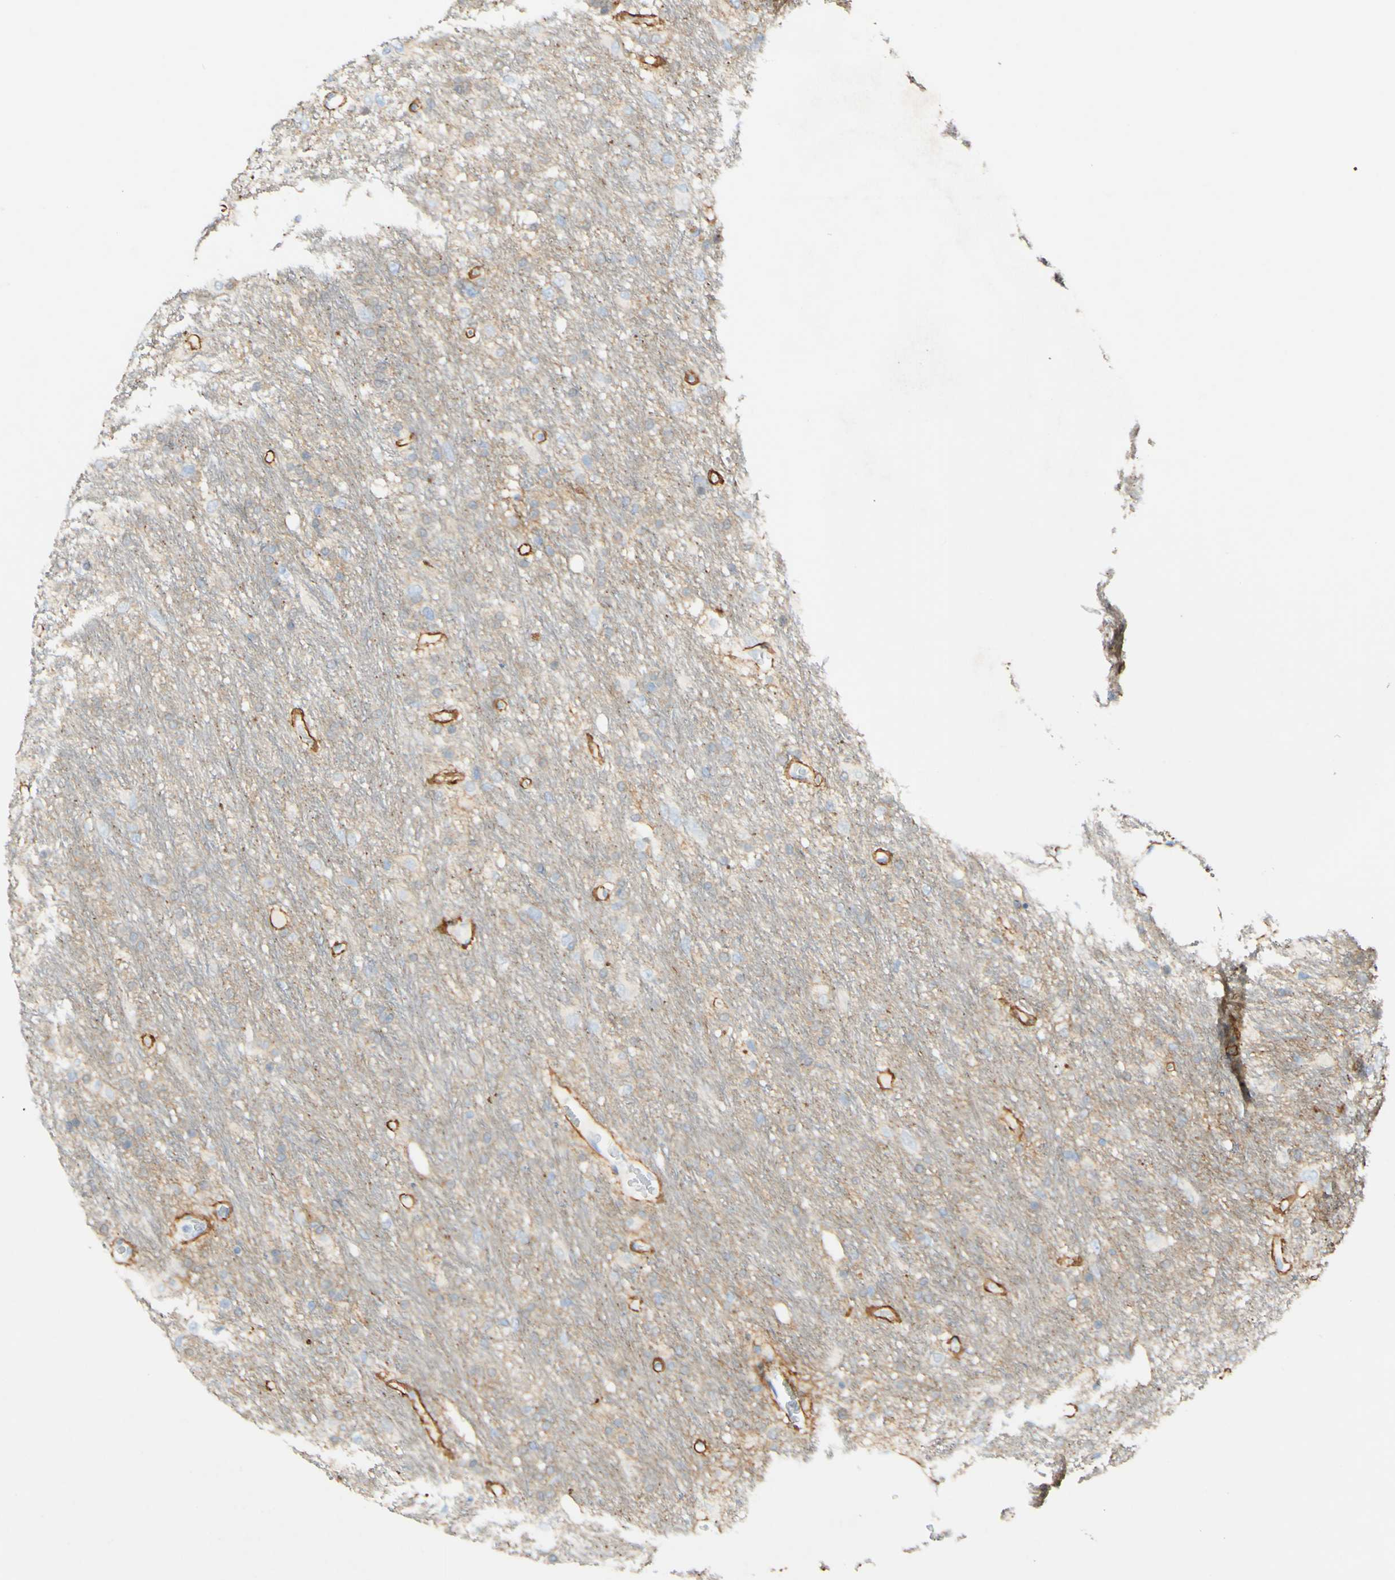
{"staining": {"intensity": "negative", "quantity": "none", "location": "none"}, "tissue": "glioma", "cell_type": "Tumor cells", "image_type": "cancer", "snomed": [{"axis": "morphology", "description": "Glioma, malignant, Low grade"}, {"axis": "topography", "description": "Brain"}], "caption": "This is an immunohistochemistry (IHC) photomicrograph of human low-grade glioma (malignant). There is no expression in tumor cells.", "gene": "FGF4", "patient": {"sex": "male", "age": 77}}